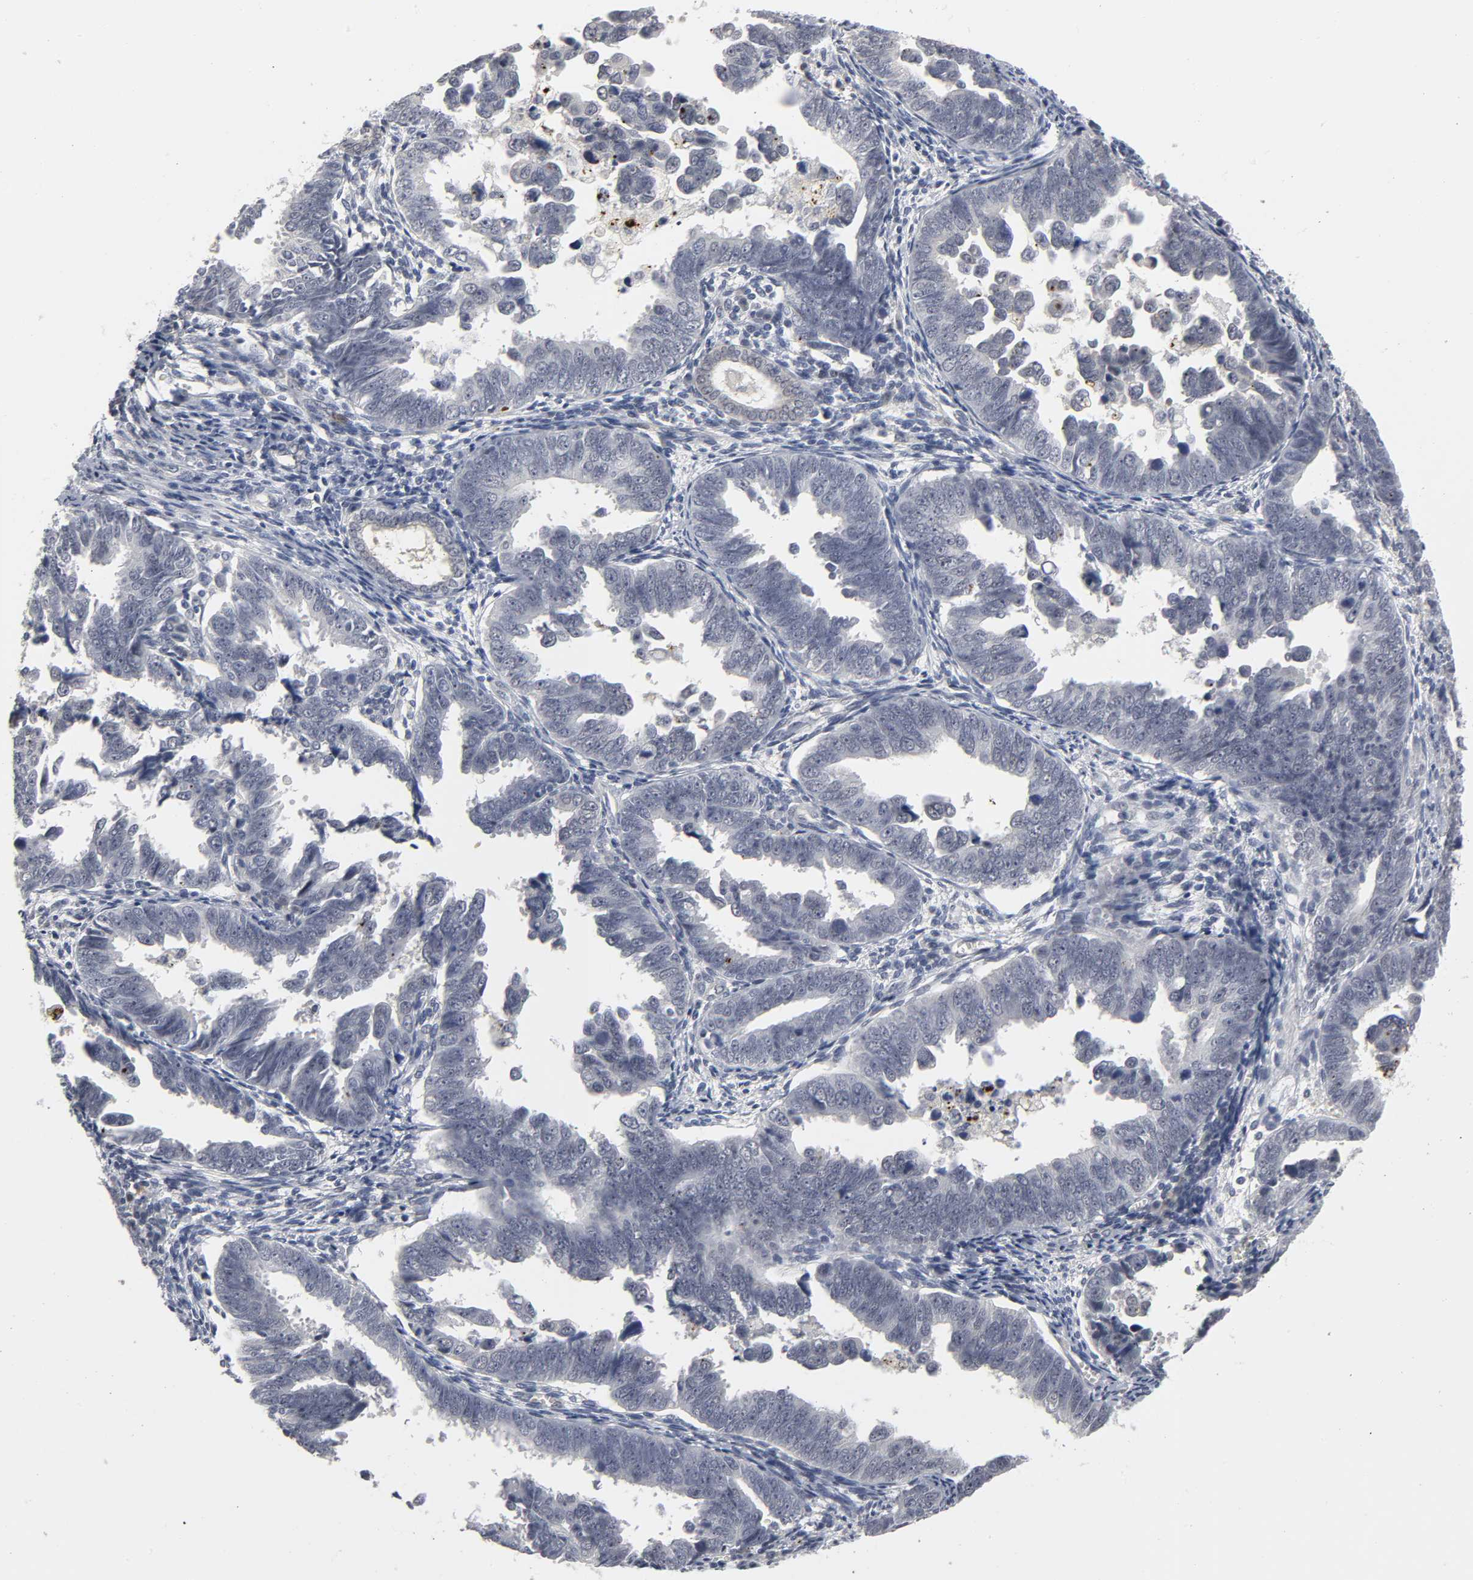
{"staining": {"intensity": "negative", "quantity": "none", "location": "none"}, "tissue": "endometrial cancer", "cell_type": "Tumor cells", "image_type": "cancer", "snomed": [{"axis": "morphology", "description": "Adenocarcinoma, NOS"}, {"axis": "topography", "description": "Endometrium"}], "caption": "The micrograph exhibits no staining of tumor cells in endometrial cancer (adenocarcinoma).", "gene": "PDLIM3", "patient": {"sex": "female", "age": 75}}